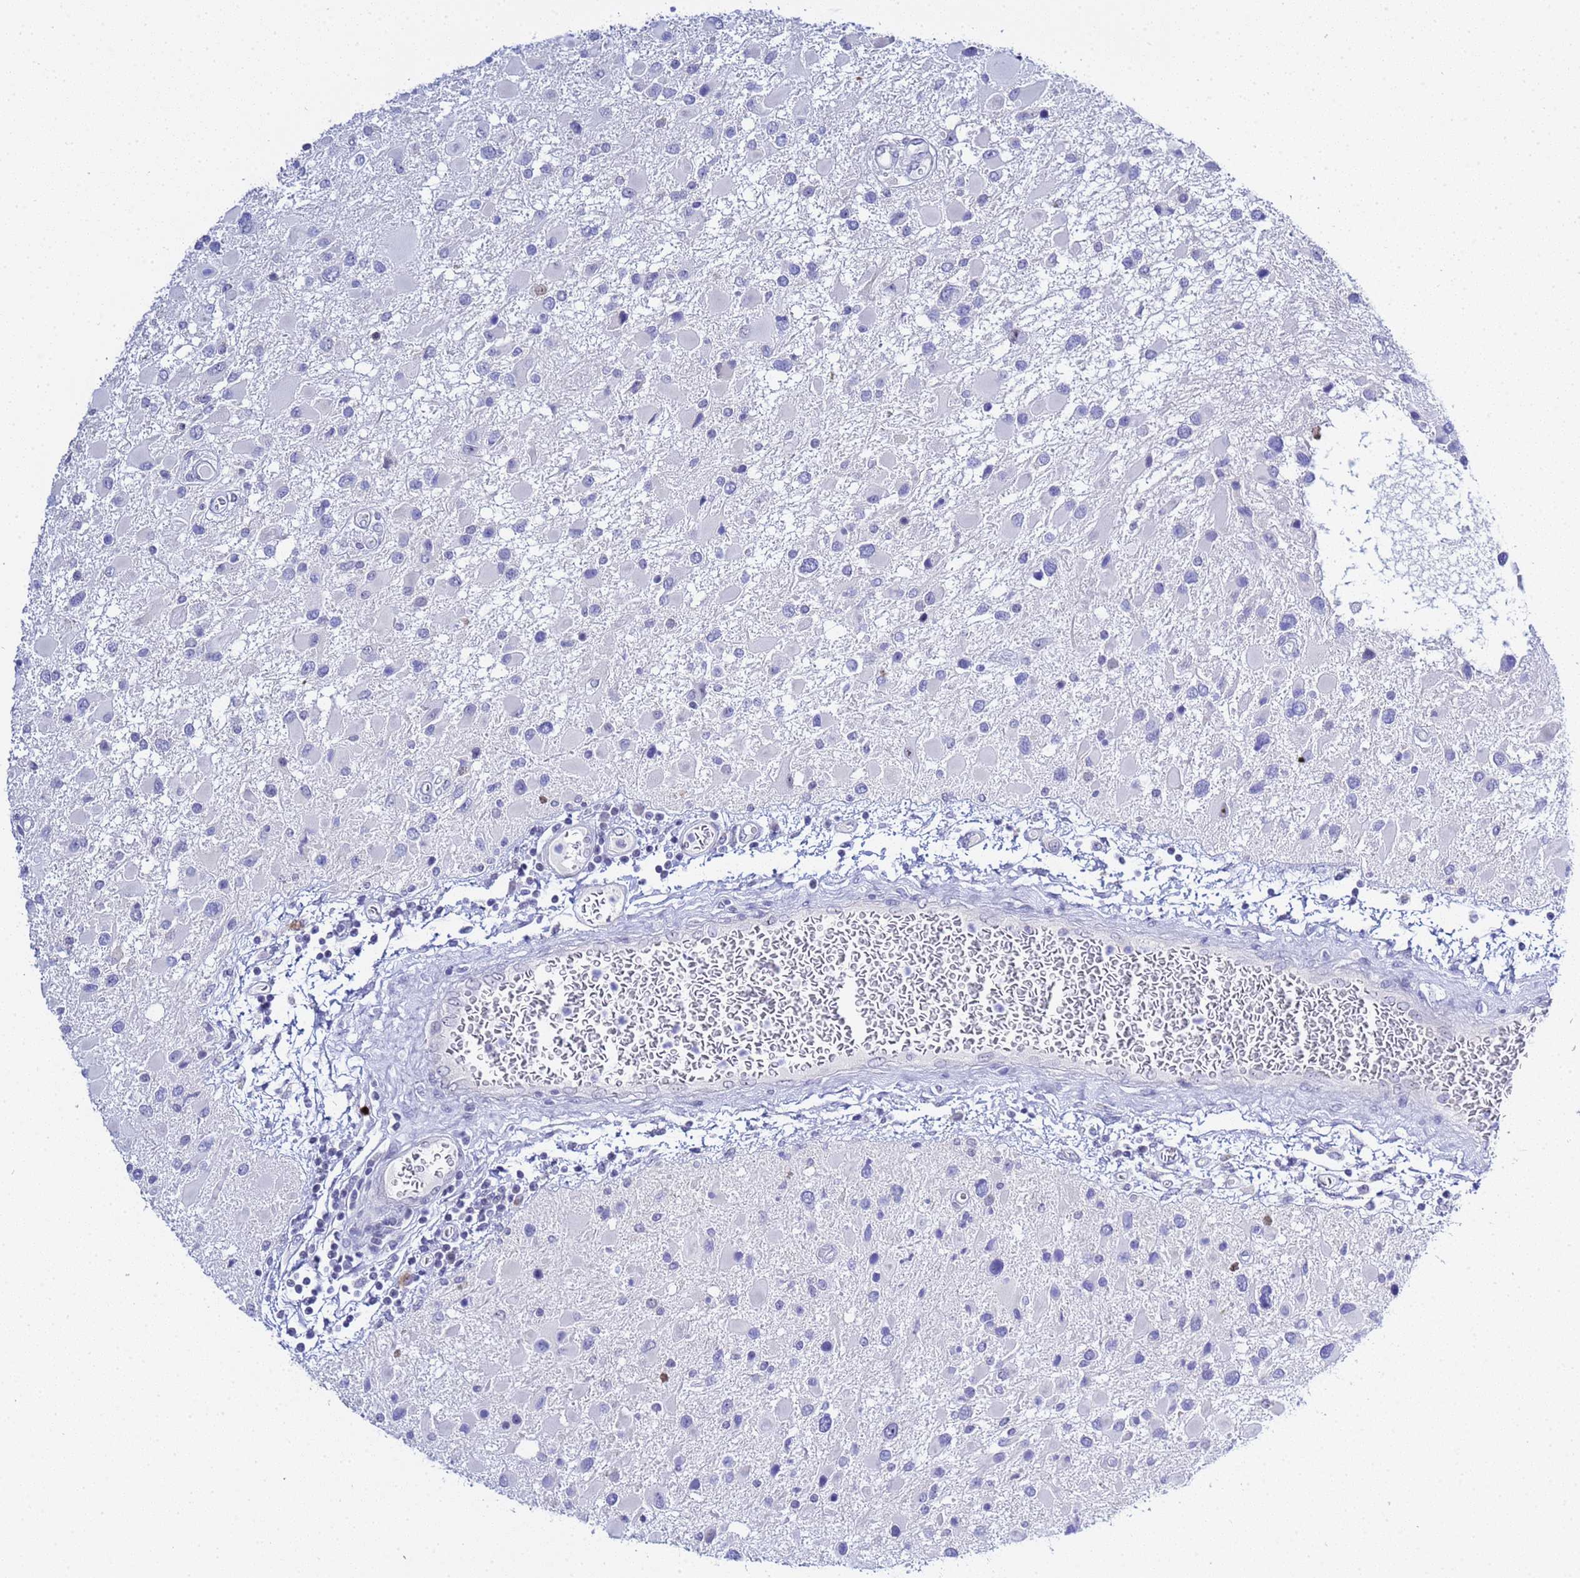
{"staining": {"intensity": "negative", "quantity": "none", "location": "none"}, "tissue": "glioma", "cell_type": "Tumor cells", "image_type": "cancer", "snomed": [{"axis": "morphology", "description": "Glioma, malignant, High grade"}, {"axis": "topography", "description": "Brain"}], "caption": "Malignant glioma (high-grade) was stained to show a protein in brown. There is no significant expression in tumor cells.", "gene": "ACTL6B", "patient": {"sex": "male", "age": 53}}